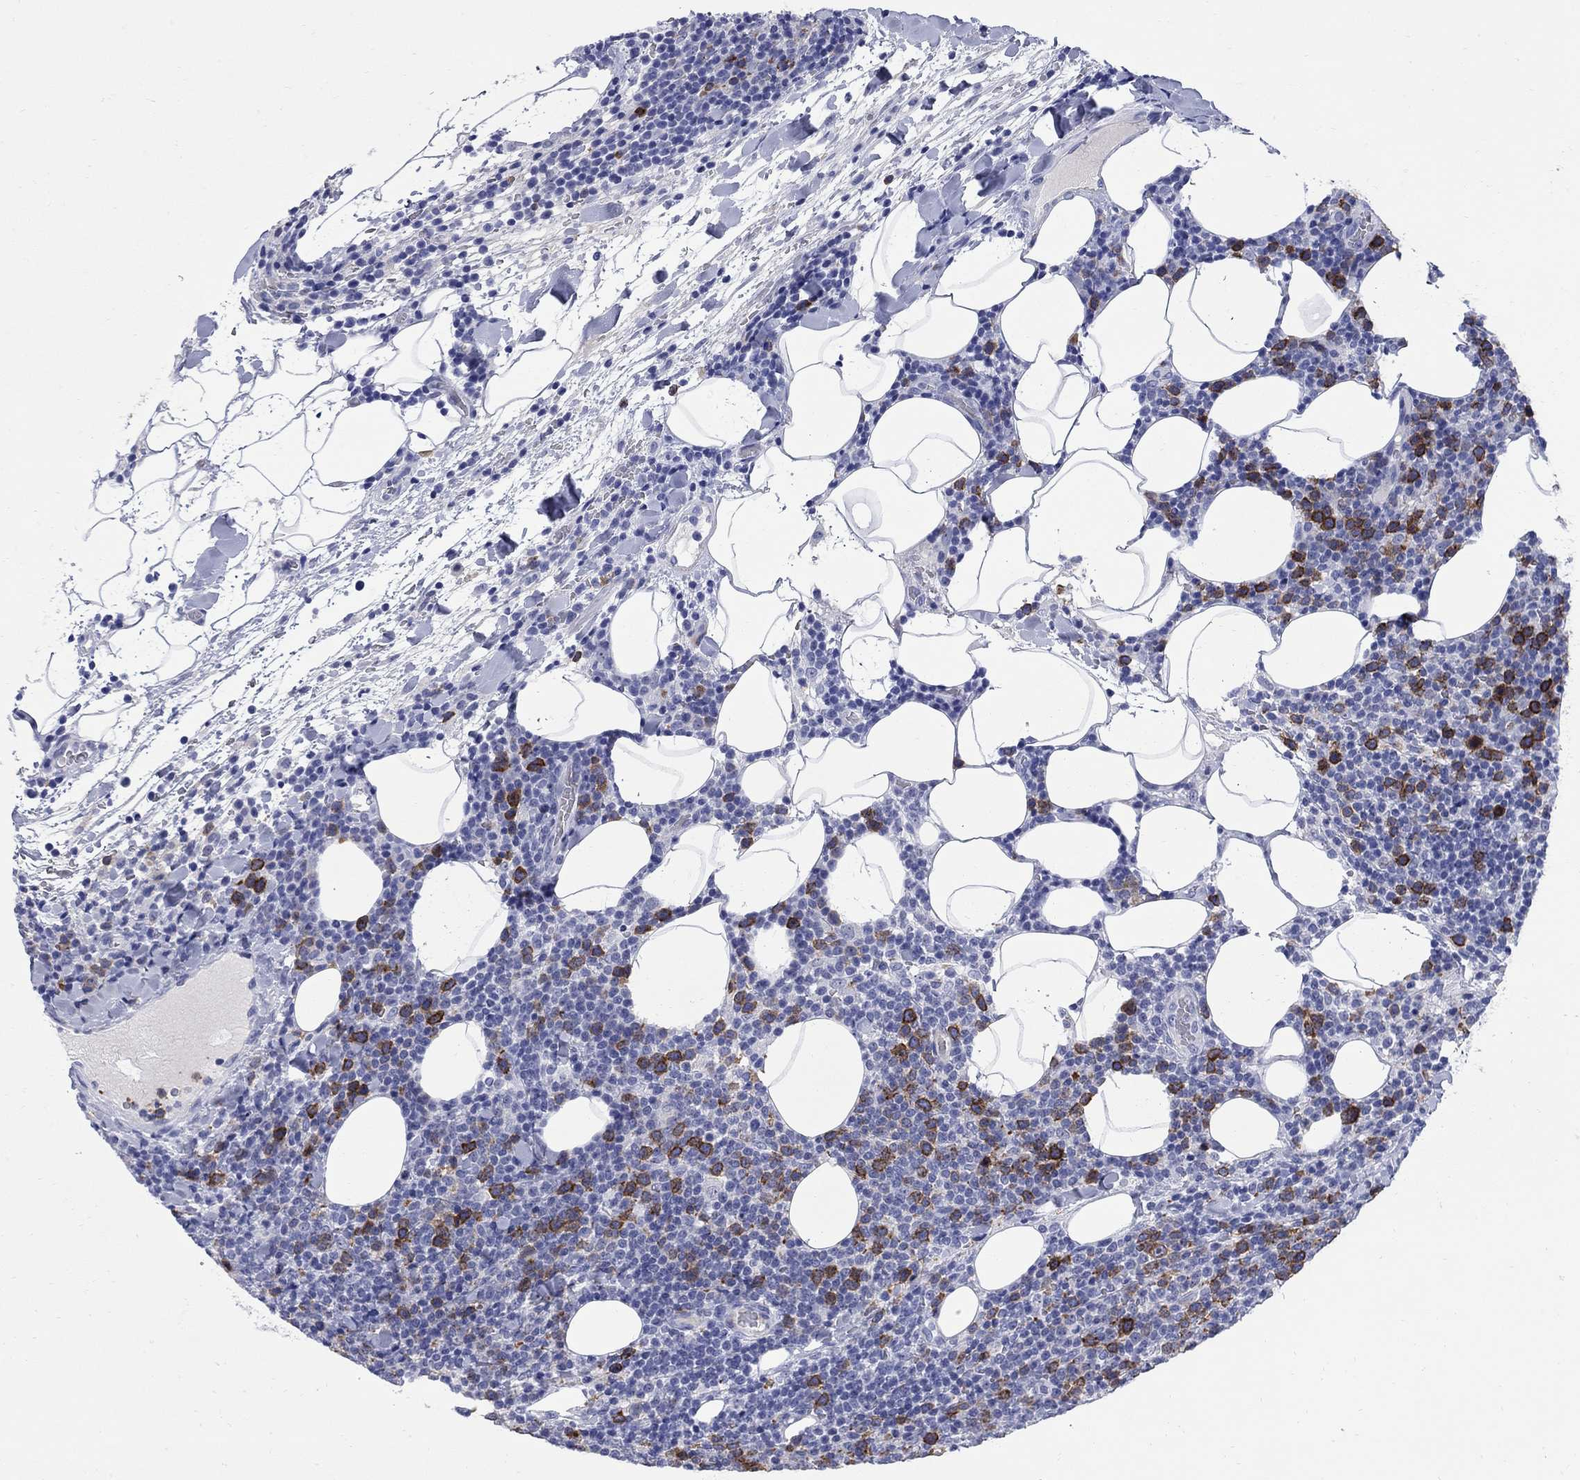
{"staining": {"intensity": "strong", "quantity": "<25%", "location": "cytoplasmic/membranous"}, "tissue": "lymphoma", "cell_type": "Tumor cells", "image_type": "cancer", "snomed": [{"axis": "morphology", "description": "Malignant lymphoma, non-Hodgkin's type, High grade"}, {"axis": "topography", "description": "Lymph node"}], "caption": "High-magnification brightfield microscopy of high-grade malignant lymphoma, non-Hodgkin's type stained with DAB (3,3'-diaminobenzidine) (brown) and counterstained with hematoxylin (blue). tumor cells exhibit strong cytoplasmic/membranous staining is seen in about<25% of cells.", "gene": "TACC3", "patient": {"sex": "male", "age": 61}}